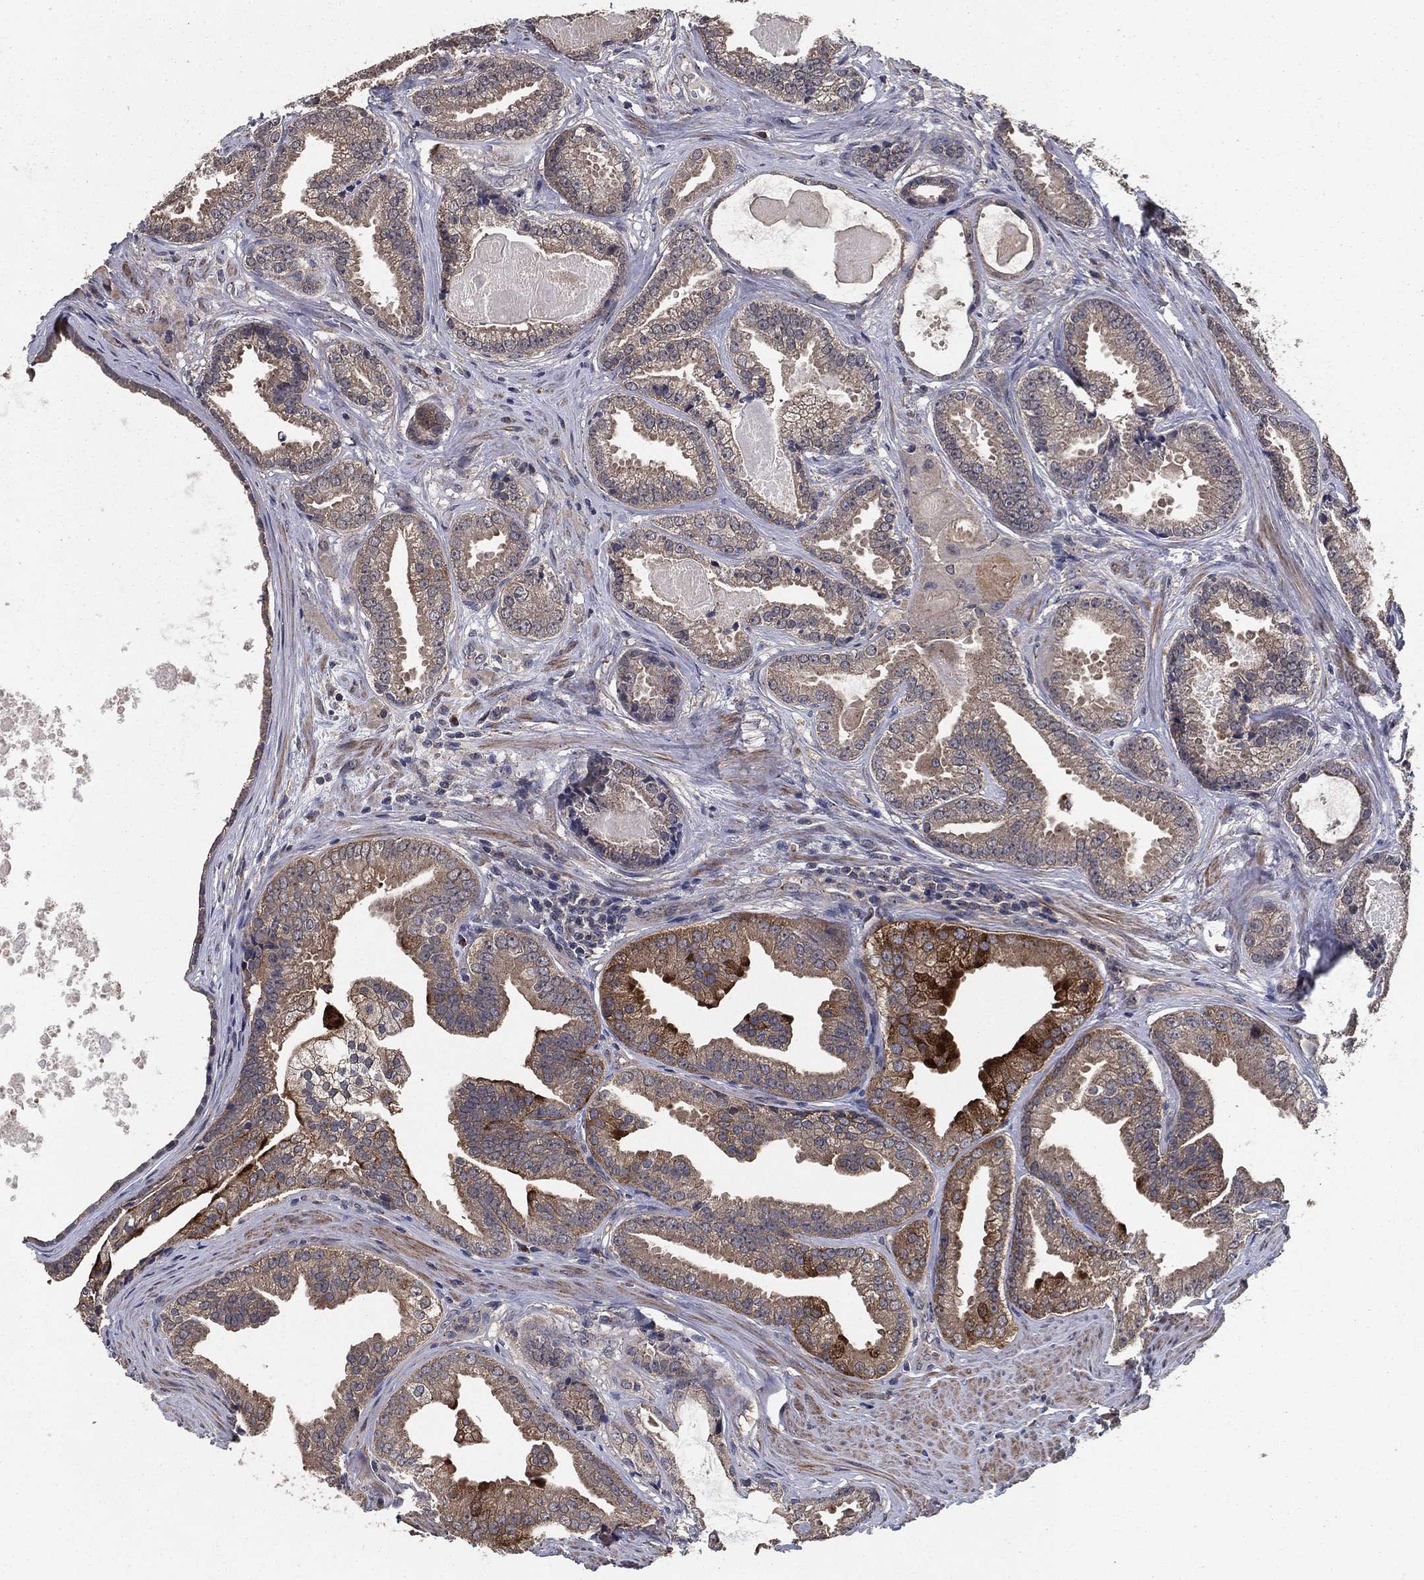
{"staining": {"intensity": "moderate", "quantity": "<25%", "location": "cytoplasmic/membranous"}, "tissue": "prostate cancer", "cell_type": "Tumor cells", "image_type": "cancer", "snomed": [{"axis": "morphology", "description": "Adenocarcinoma, NOS"}, {"axis": "morphology", "description": "Adenocarcinoma, High grade"}, {"axis": "topography", "description": "Prostate"}], "caption": "Immunohistochemical staining of human adenocarcinoma (high-grade) (prostate) displays low levels of moderate cytoplasmic/membranous staining in about <25% of tumor cells.", "gene": "PCNT", "patient": {"sex": "male", "age": 64}}